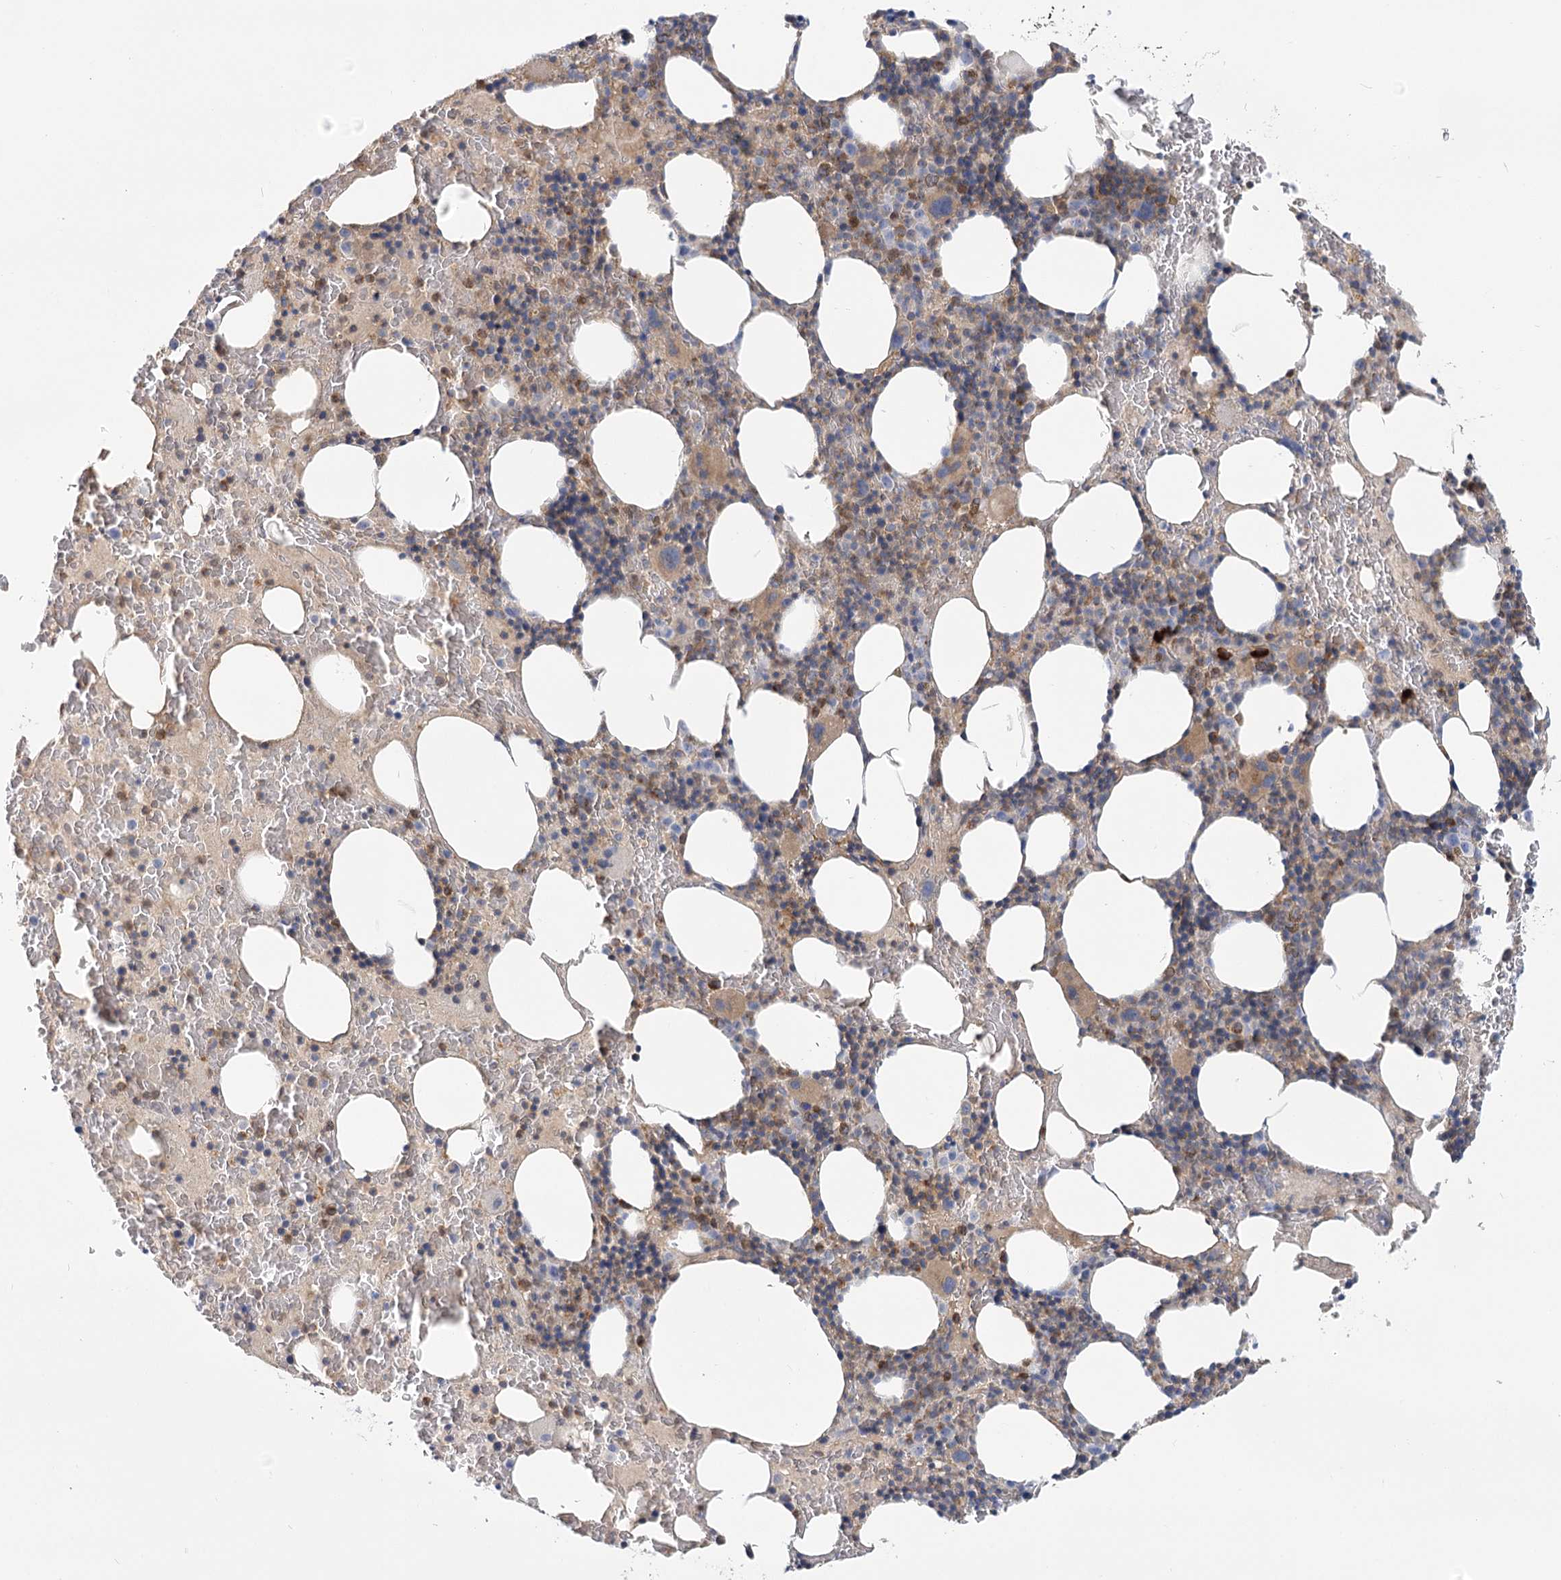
{"staining": {"intensity": "moderate", "quantity": "25%-75%", "location": "cytoplasmic/membranous"}, "tissue": "bone marrow", "cell_type": "Hematopoietic cells", "image_type": "normal", "snomed": [{"axis": "morphology", "description": "Normal tissue, NOS"}, {"axis": "topography", "description": "Bone marrow"}], "caption": "This image exhibits immunohistochemistry (IHC) staining of normal human bone marrow, with medium moderate cytoplasmic/membranous staining in approximately 25%-75% of hematopoietic cells.", "gene": "MTMR3", "patient": {"sex": "male", "age": 62}}